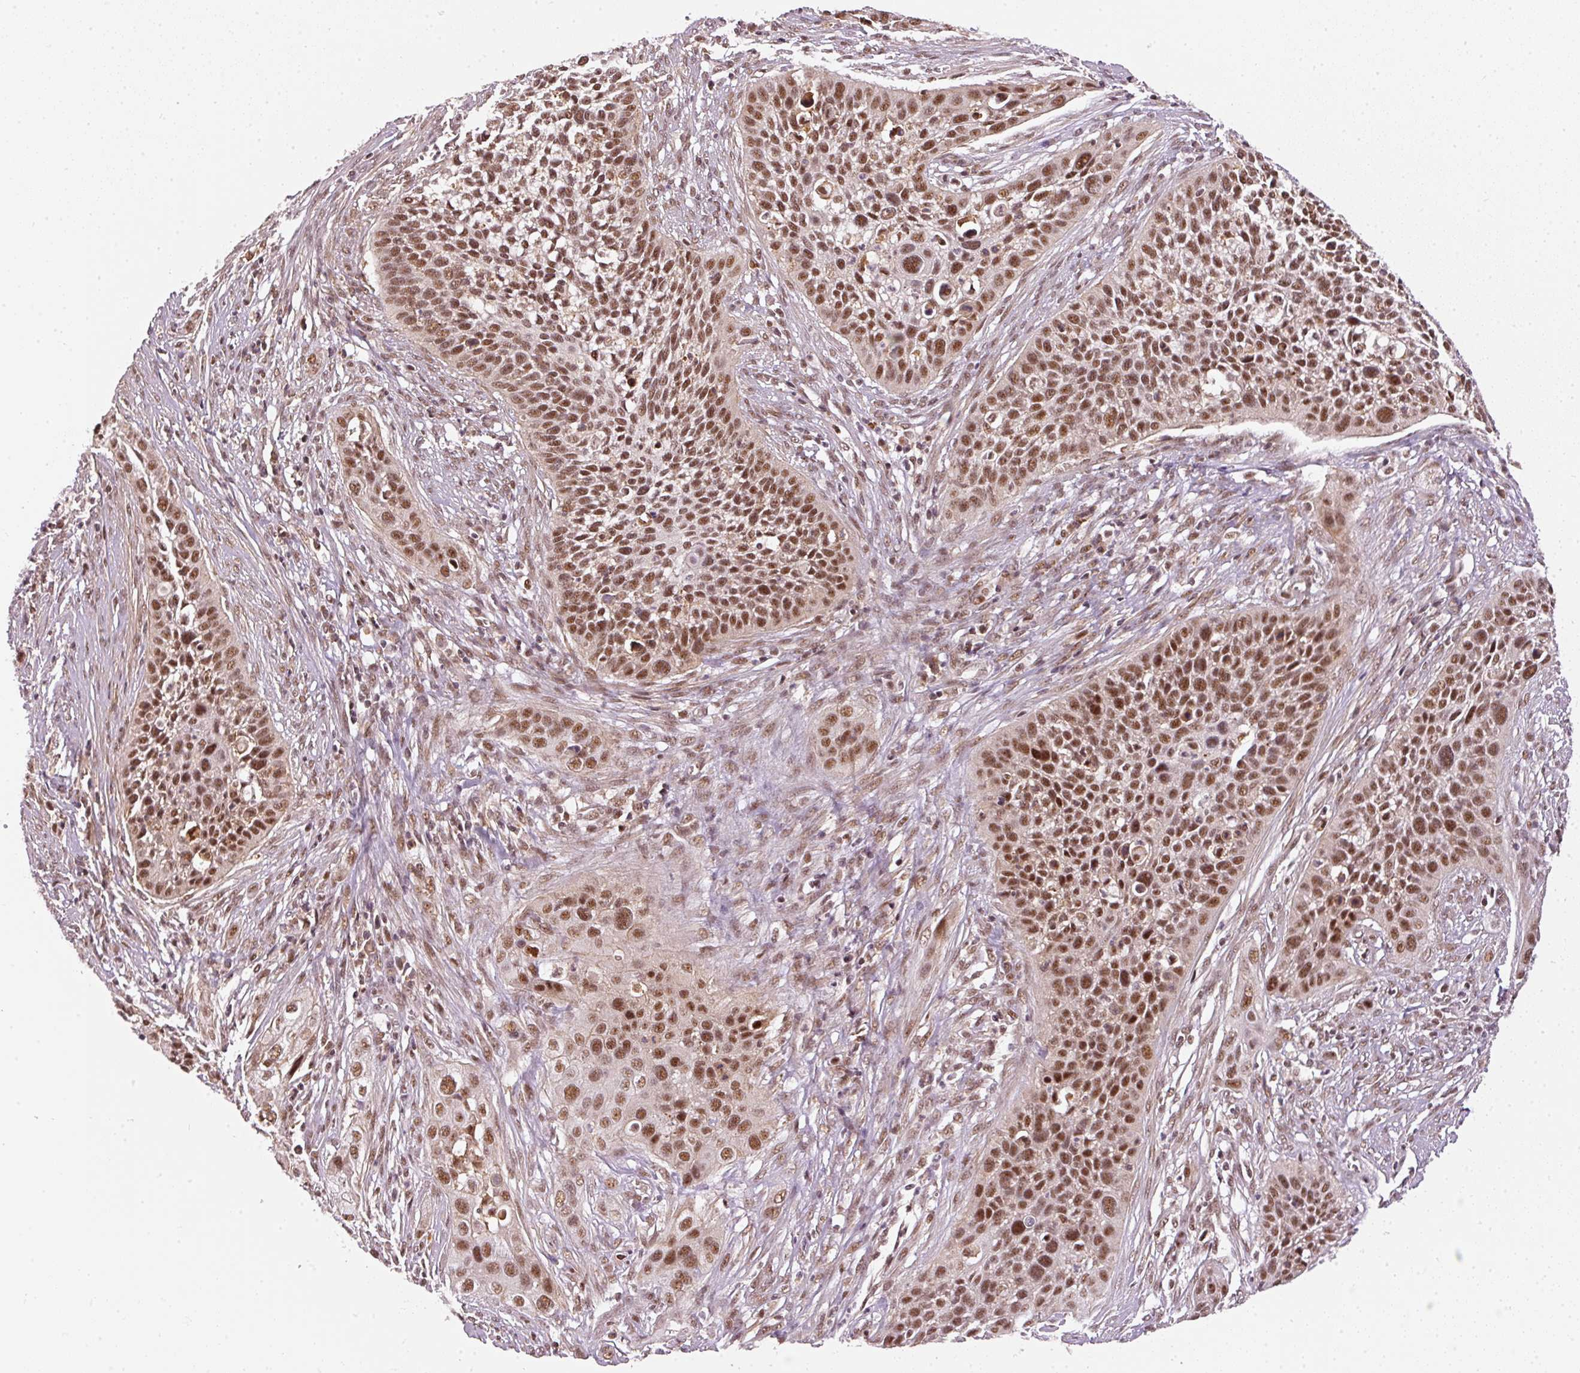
{"staining": {"intensity": "moderate", "quantity": ">75%", "location": "nuclear"}, "tissue": "cervical cancer", "cell_type": "Tumor cells", "image_type": "cancer", "snomed": [{"axis": "morphology", "description": "Squamous cell carcinoma, NOS"}, {"axis": "topography", "description": "Cervix"}], "caption": "The histopathology image displays a brown stain indicating the presence of a protein in the nuclear of tumor cells in cervical cancer.", "gene": "THOC6", "patient": {"sex": "female", "age": 34}}